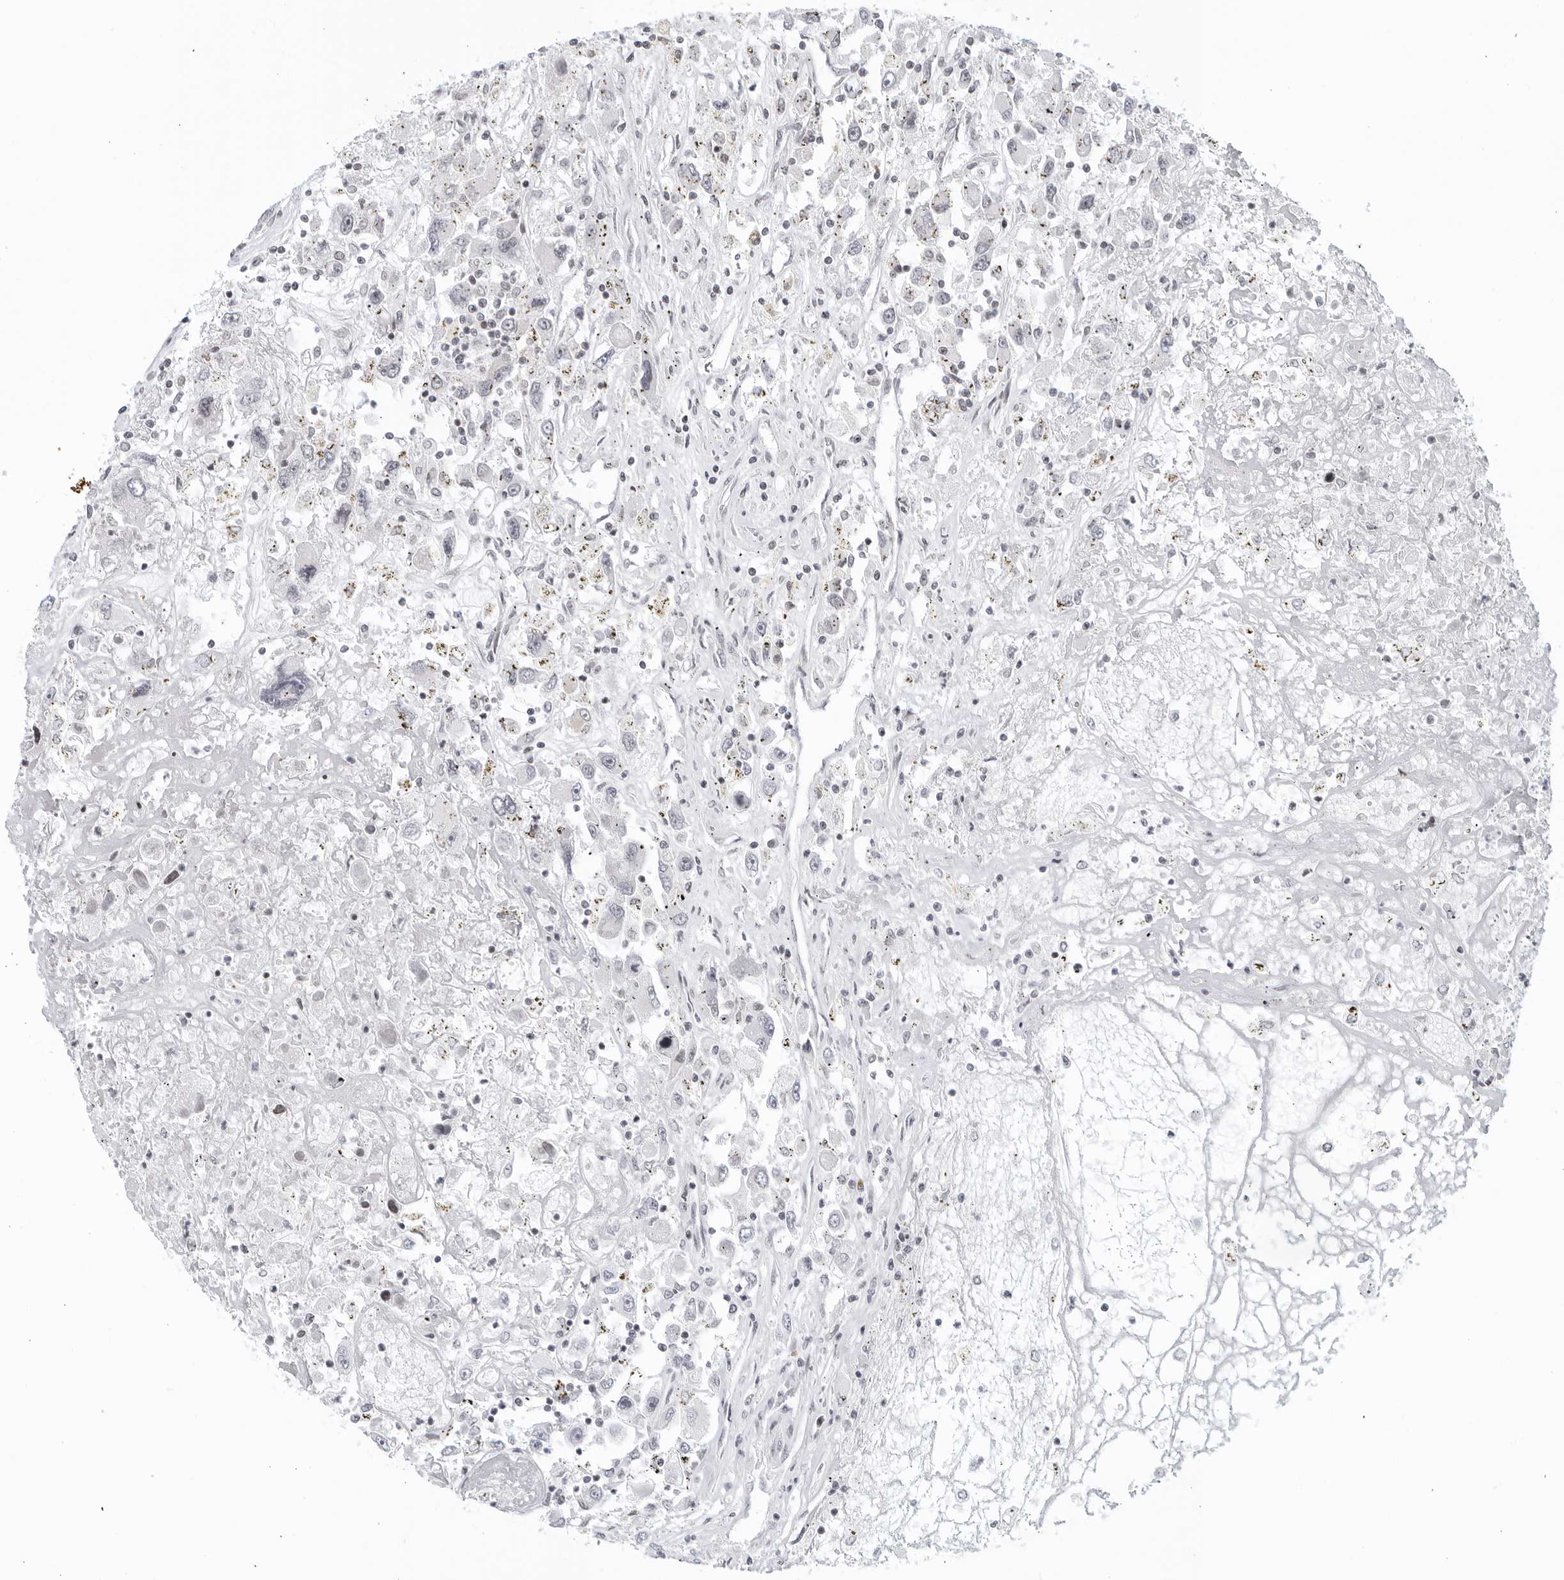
{"staining": {"intensity": "negative", "quantity": "none", "location": "none"}, "tissue": "renal cancer", "cell_type": "Tumor cells", "image_type": "cancer", "snomed": [{"axis": "morphology", "description": "Adenocarcinoma, NOS"}, {"axis": "topography", "description": "Kidney"}], "caption": "Immunohistochemistry photomicrograph of human renal cancer (adenocarcinoma) stained for a protein (brown), which displays no staining in tumor cells.", "gene": "RAB11FIP3", "patient": {"sex": "female", "age": 52}}